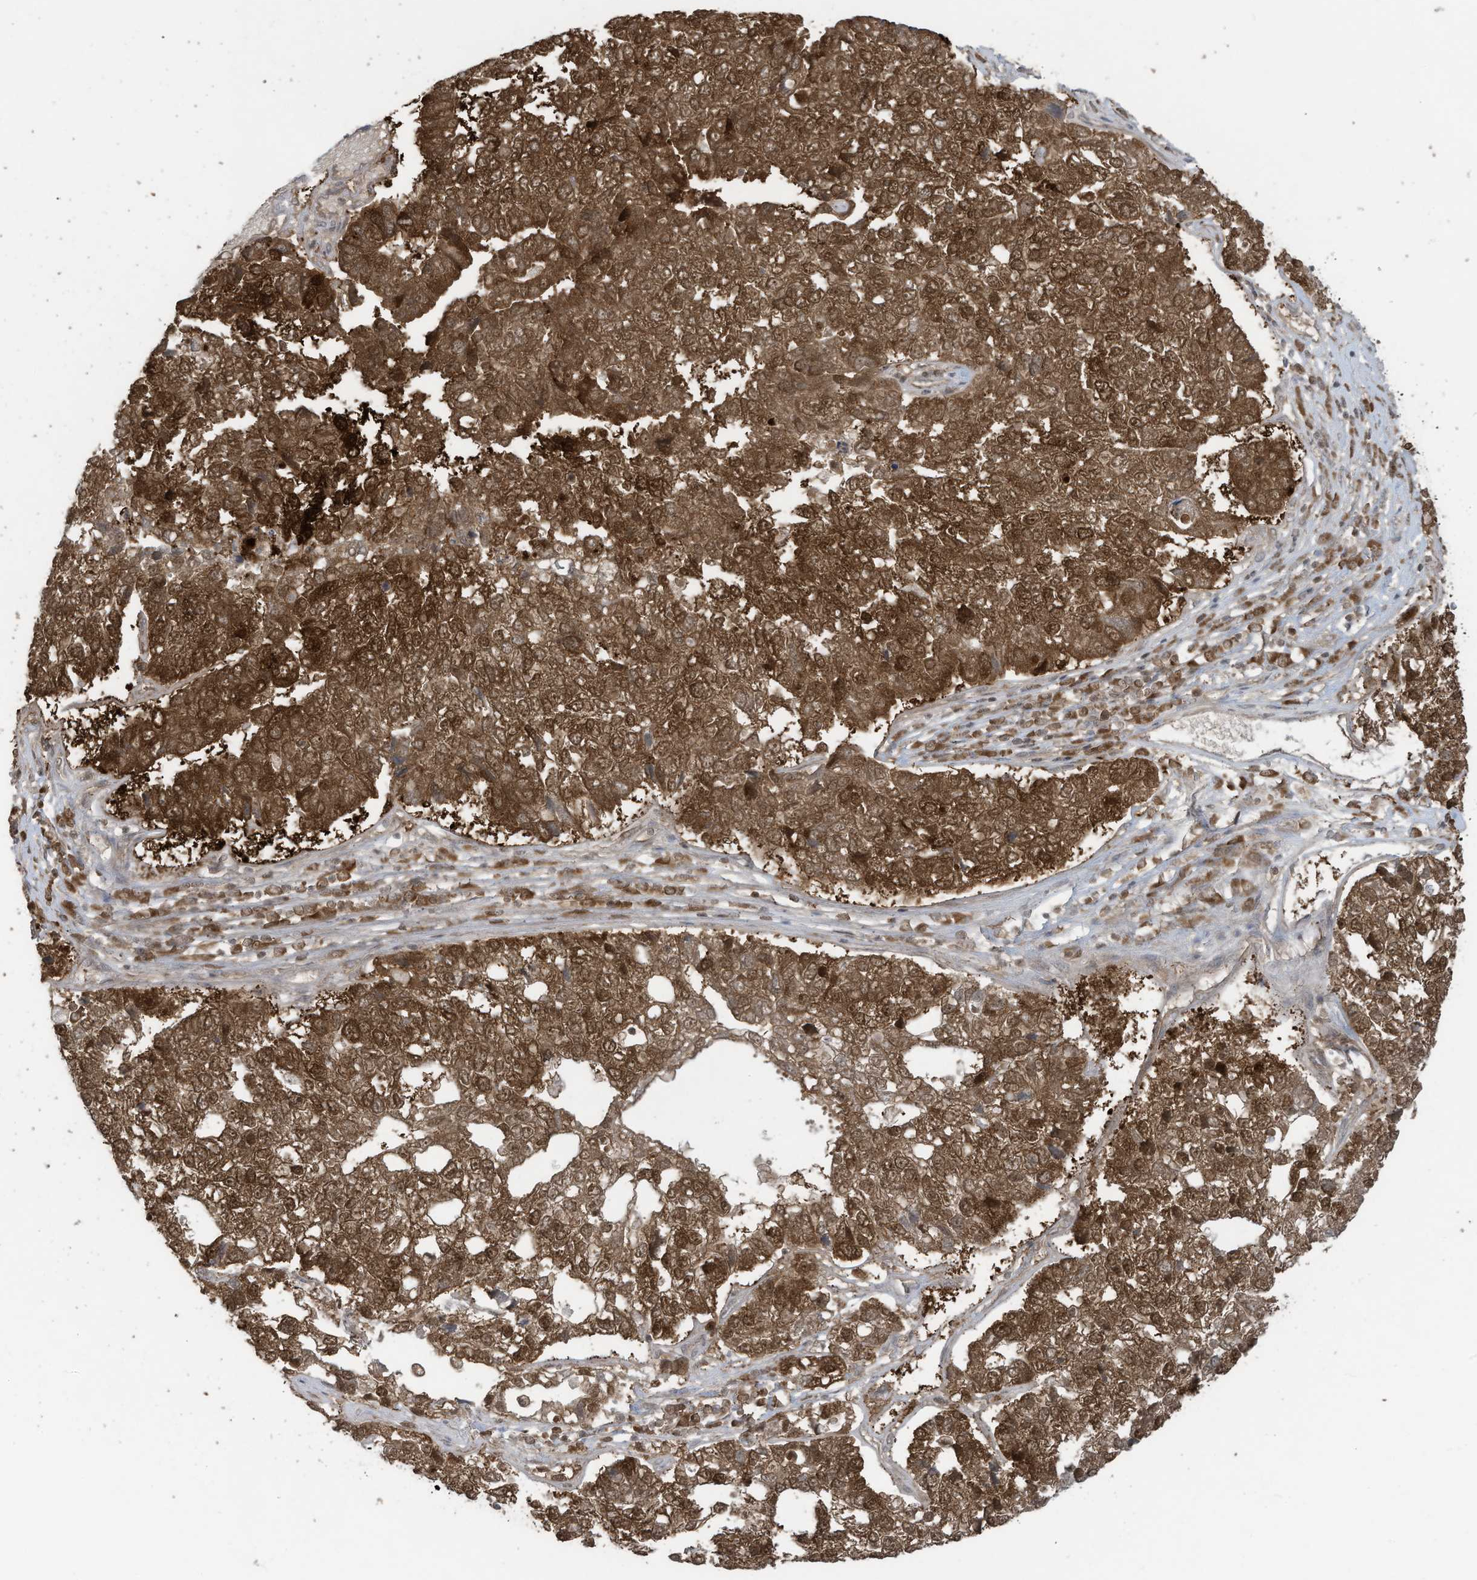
{"staining": {"intensity": "moderate", "quantity": ">75%", "location": "cytoplasmic/membranous,nuclear"}, "tissue": "pancreatic cancer", "cell_type": "Tumor cells", "image_type": "cancer", "snomed": [{"axis": "morphology", "description": "Adenocarcinoma, NOS"}, {"axis": "topography", "description": "Pancreas"}], "caption": "Brown immunohistochemical staining in adenocarcinoma (pancreatic) exhibits moderate cytoplasmic/membranous and nuclear staining in approximately >75% of tumor cells.", "gene": "OLA1", "patient": {"sex": "female", "age": 61}}